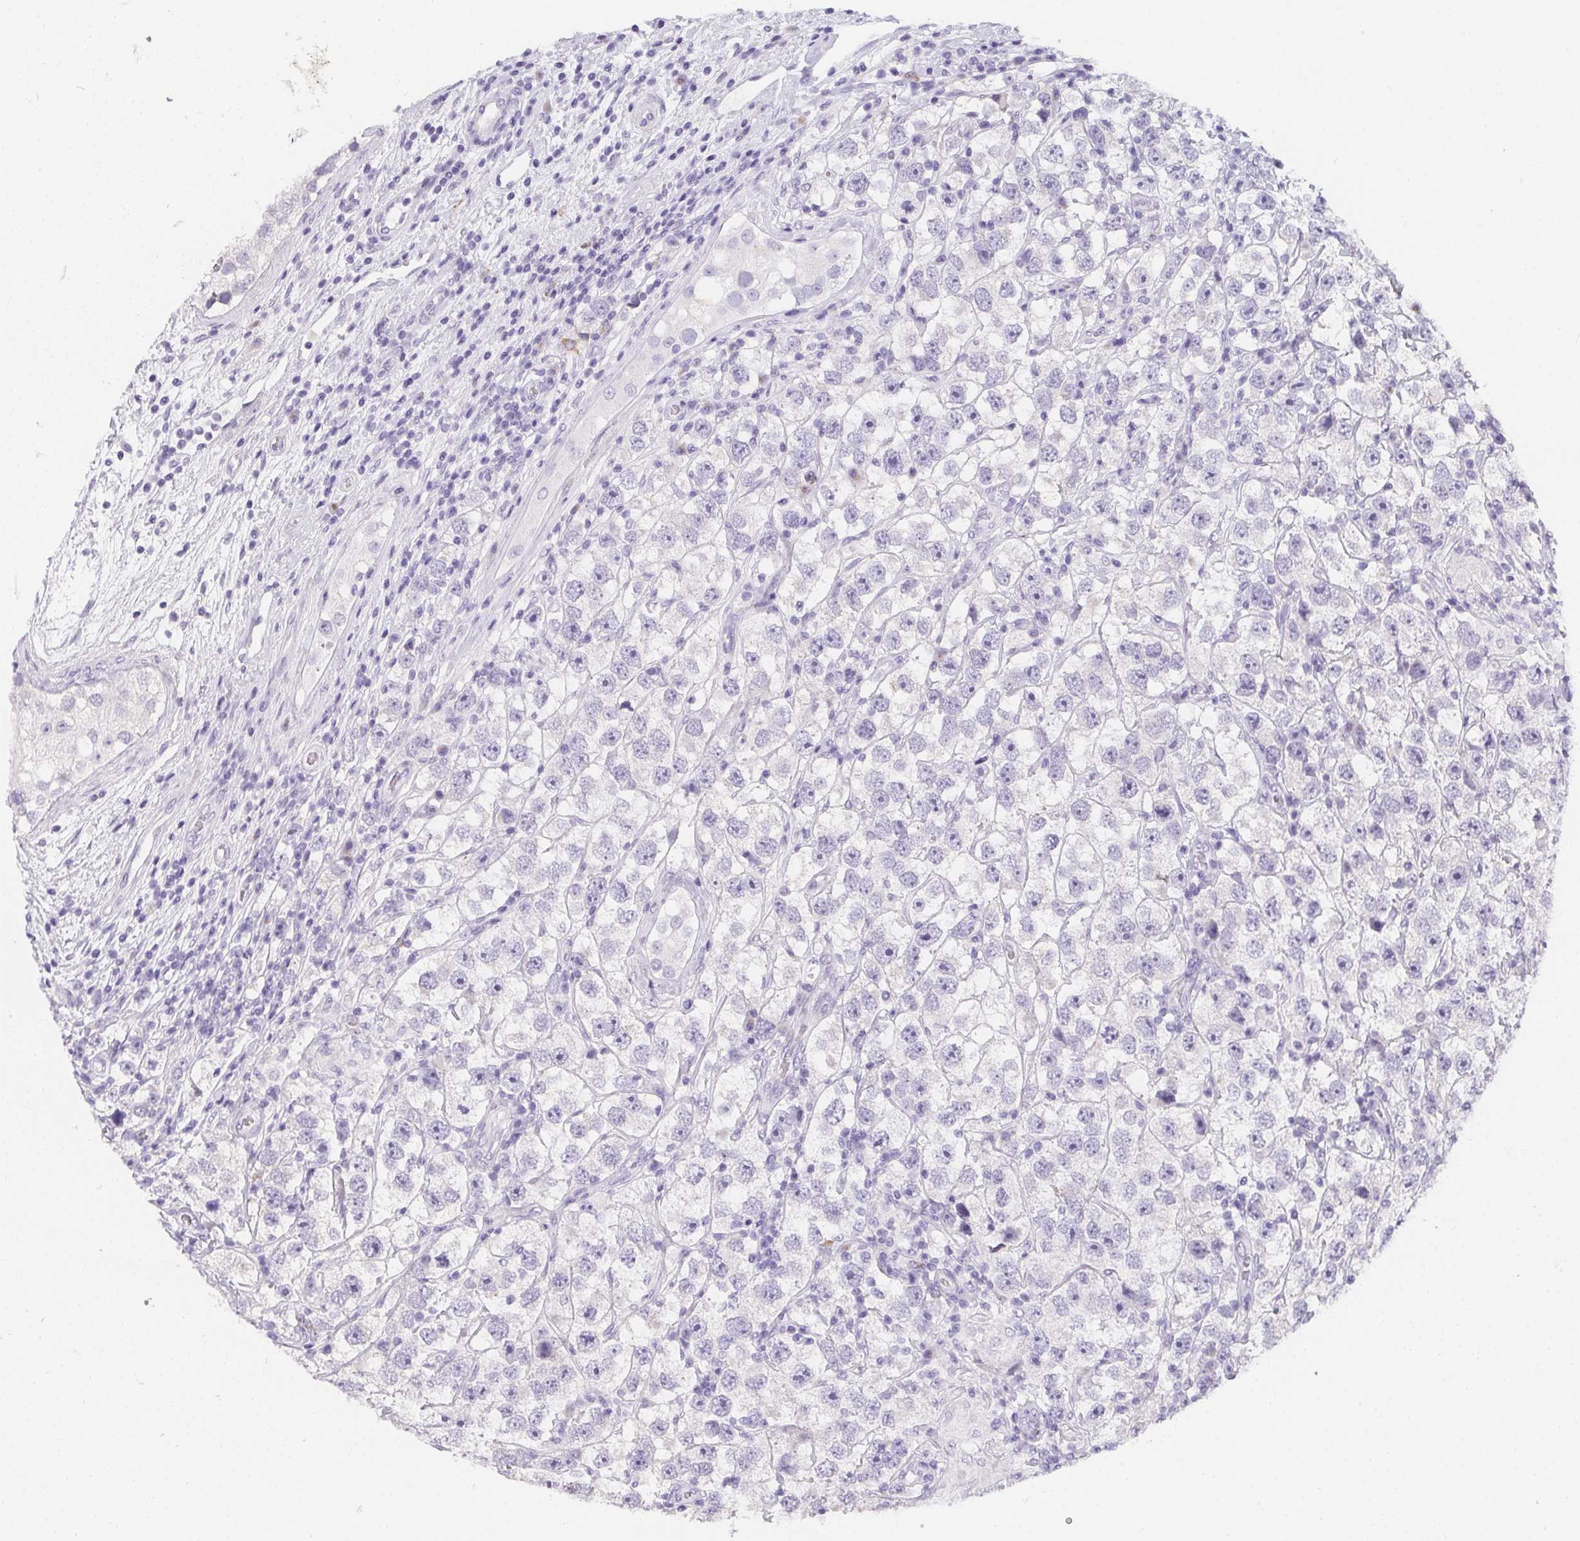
{"staining": {"intensity": "negative", "quantity": "none", "location": "none"}, "tissue": "testis cancer", "cell_type": "Tumor cells", "image_type": "cancer", "snomed": [{"axis": "morphology", "description": "Seminoma, NOS"}, {"axis": "topography", "description": "Testis"}], "caption": "DAB immunohistochemical staining of human testis cancer shows no significant positivity in tumor cells. Brightfield microscopy of IHC stained with DAB (brown) and hematoxylin (blue), captured at high magnification.", "gene": "MAP1A", "patient": {"sex": "male", "age": 26}}